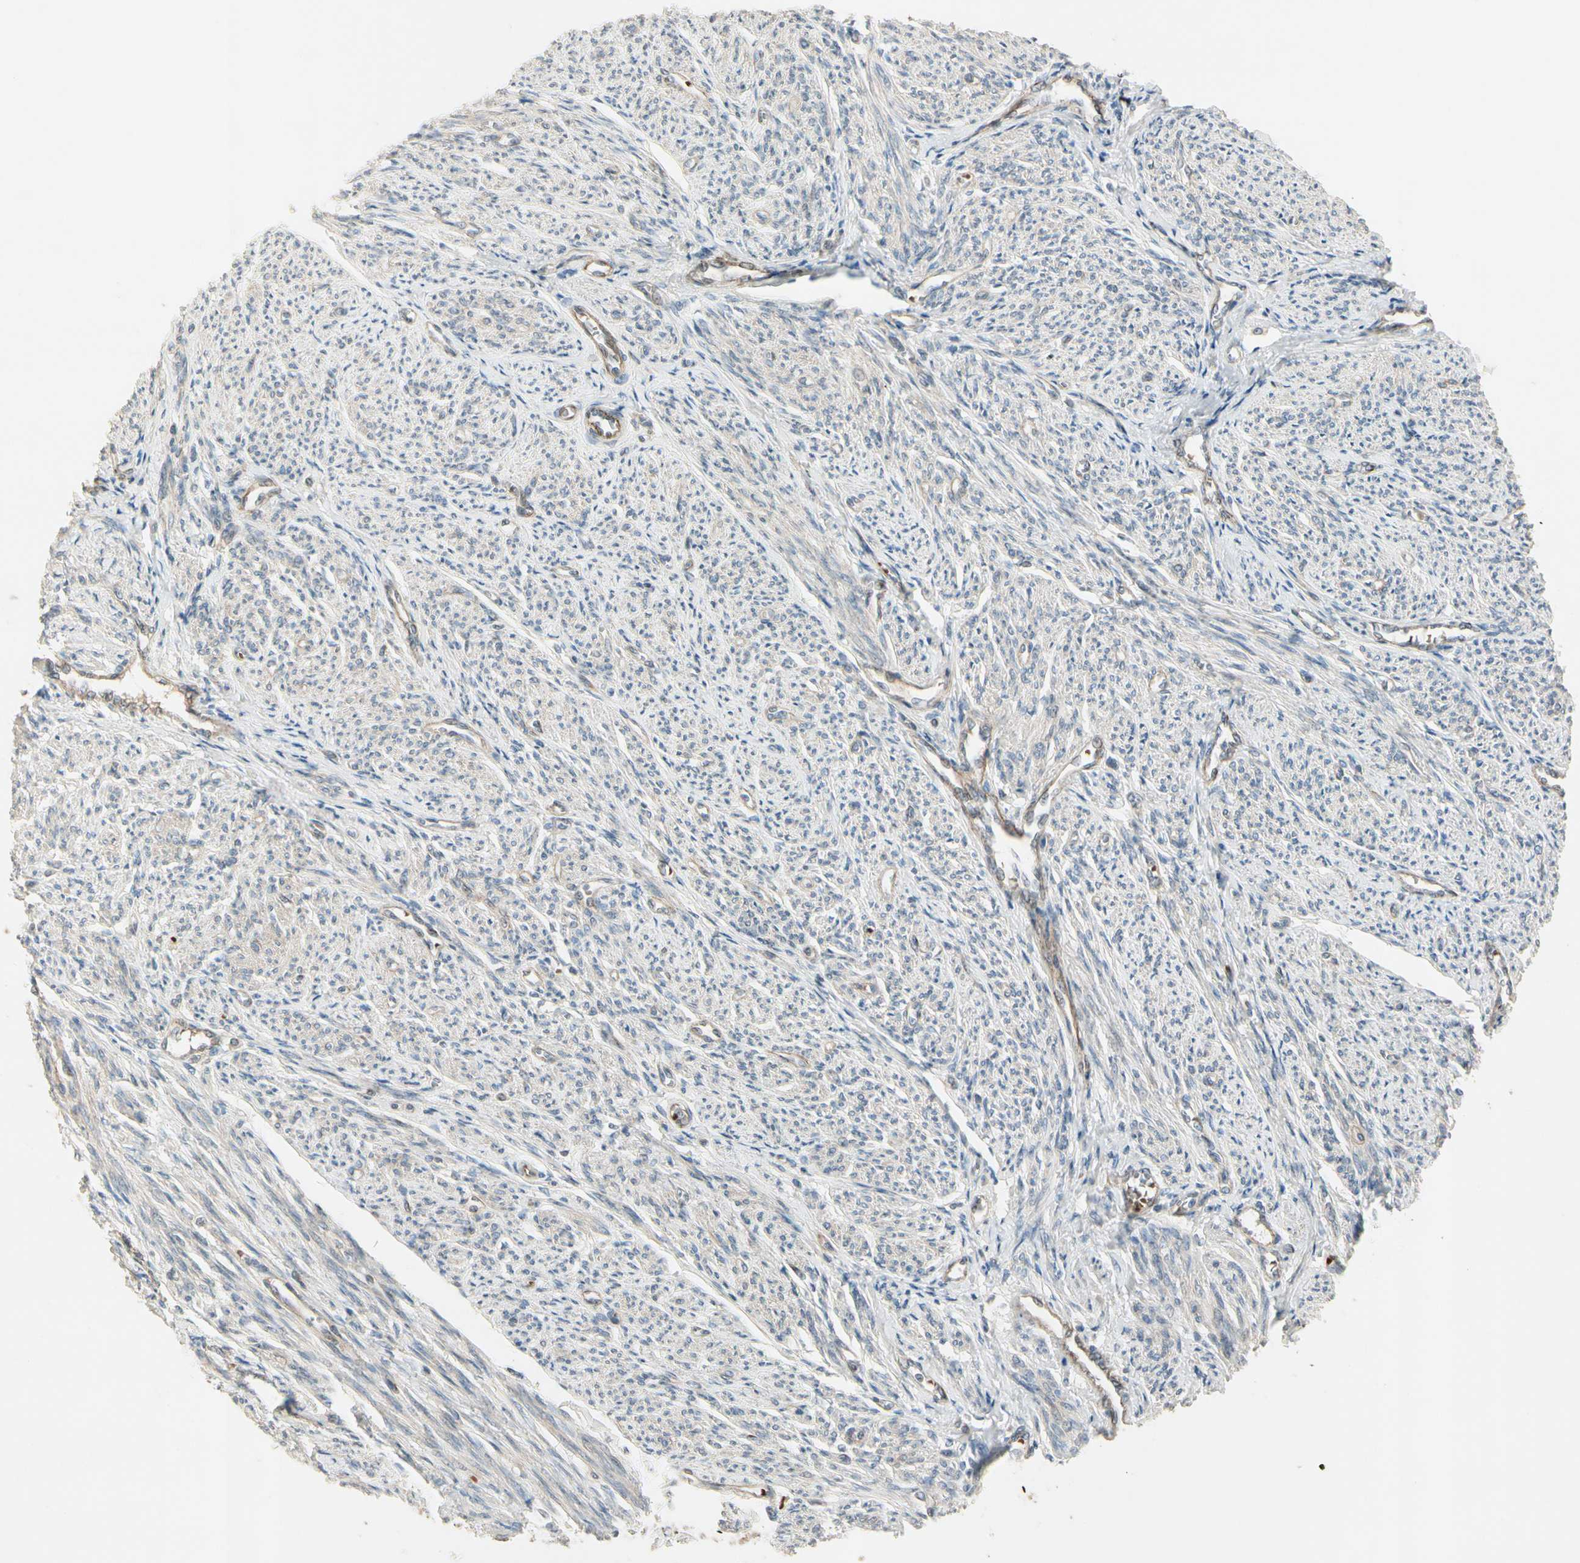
{"staining": {"intensity": "moderate", "quantity": ">75%", "location": "cytoplasmic/membranous"}, "tissue": "smooth muscle", "cell_type": "Smooth muscle cells", "image_type": "normal", "snomed": [{"axis": "morphology", "description": "Normal tissue, NOS"}, {"axis": "topography", "description": "Smooth muscle"}], "caption": "A micrograph showing moderate cytoplasmic/membranous positivity in about >75% of smooth muscle cells in benign smooth muscle, as visualized by brown immunohistochemical staining.", "gene": "PPP3CB", "patient": {"sex": "female", "age": 65}}